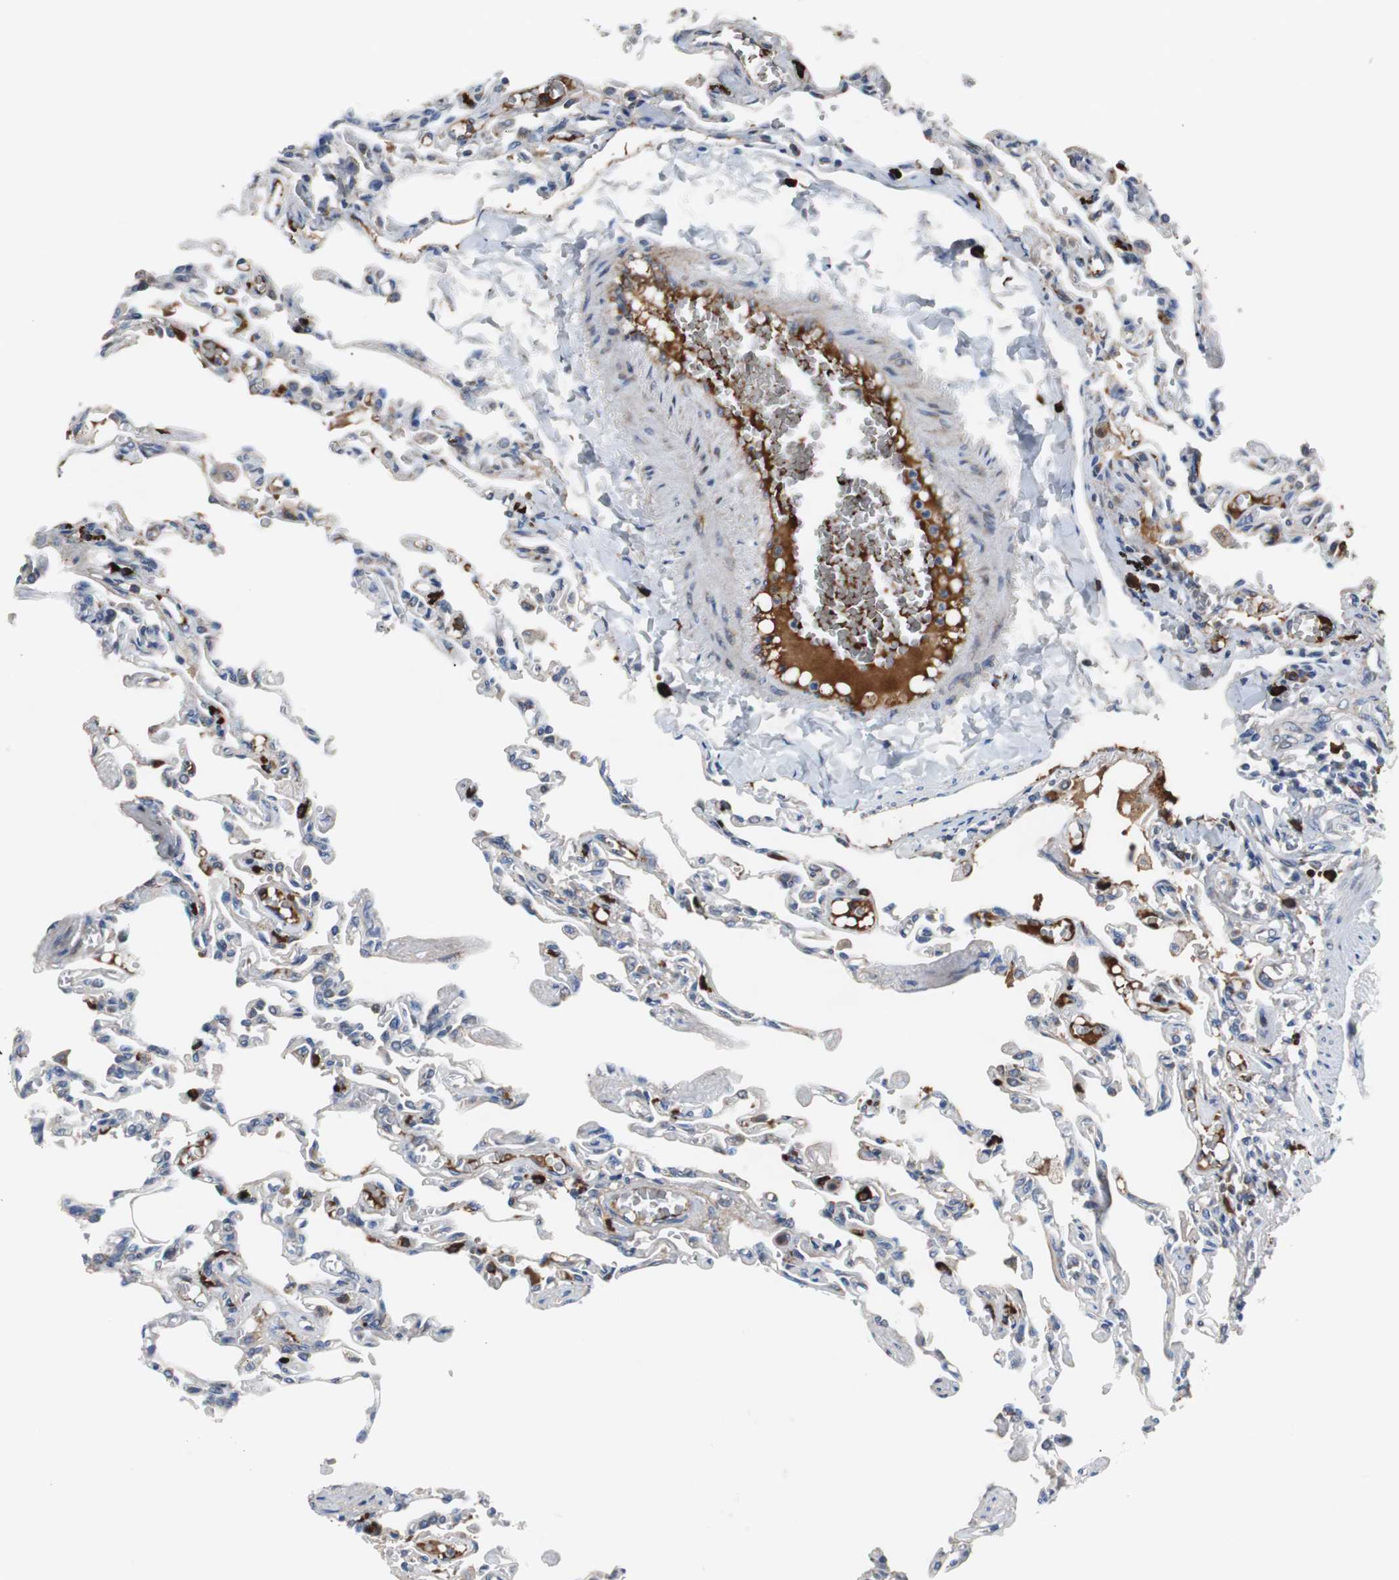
{"staining": {"intensity": "weak", "quantity": "<25%", "location": "cytoplasmic/membranous"}, "tissue": "lung", "cell_type": "Alveolar cells", "image_type": "normal", "snomed": [{"axis": "morphology", "description": "Normal tissue, NOS"}, {"axis": "topography", "description": "Lung"}], "caption": "The immunohistochemistry (IHC) micrograph has no significant expression in alveolar cells of lung. The staining was performed using DAB (3,3'-diaminobenzidine) to visualize the protein expression in brown, while the nuclei were stained in blue with hematoxylin (Magnification: 20x).", "gene": "SORT1", "patient": {"sex": "male", "age": 21}}